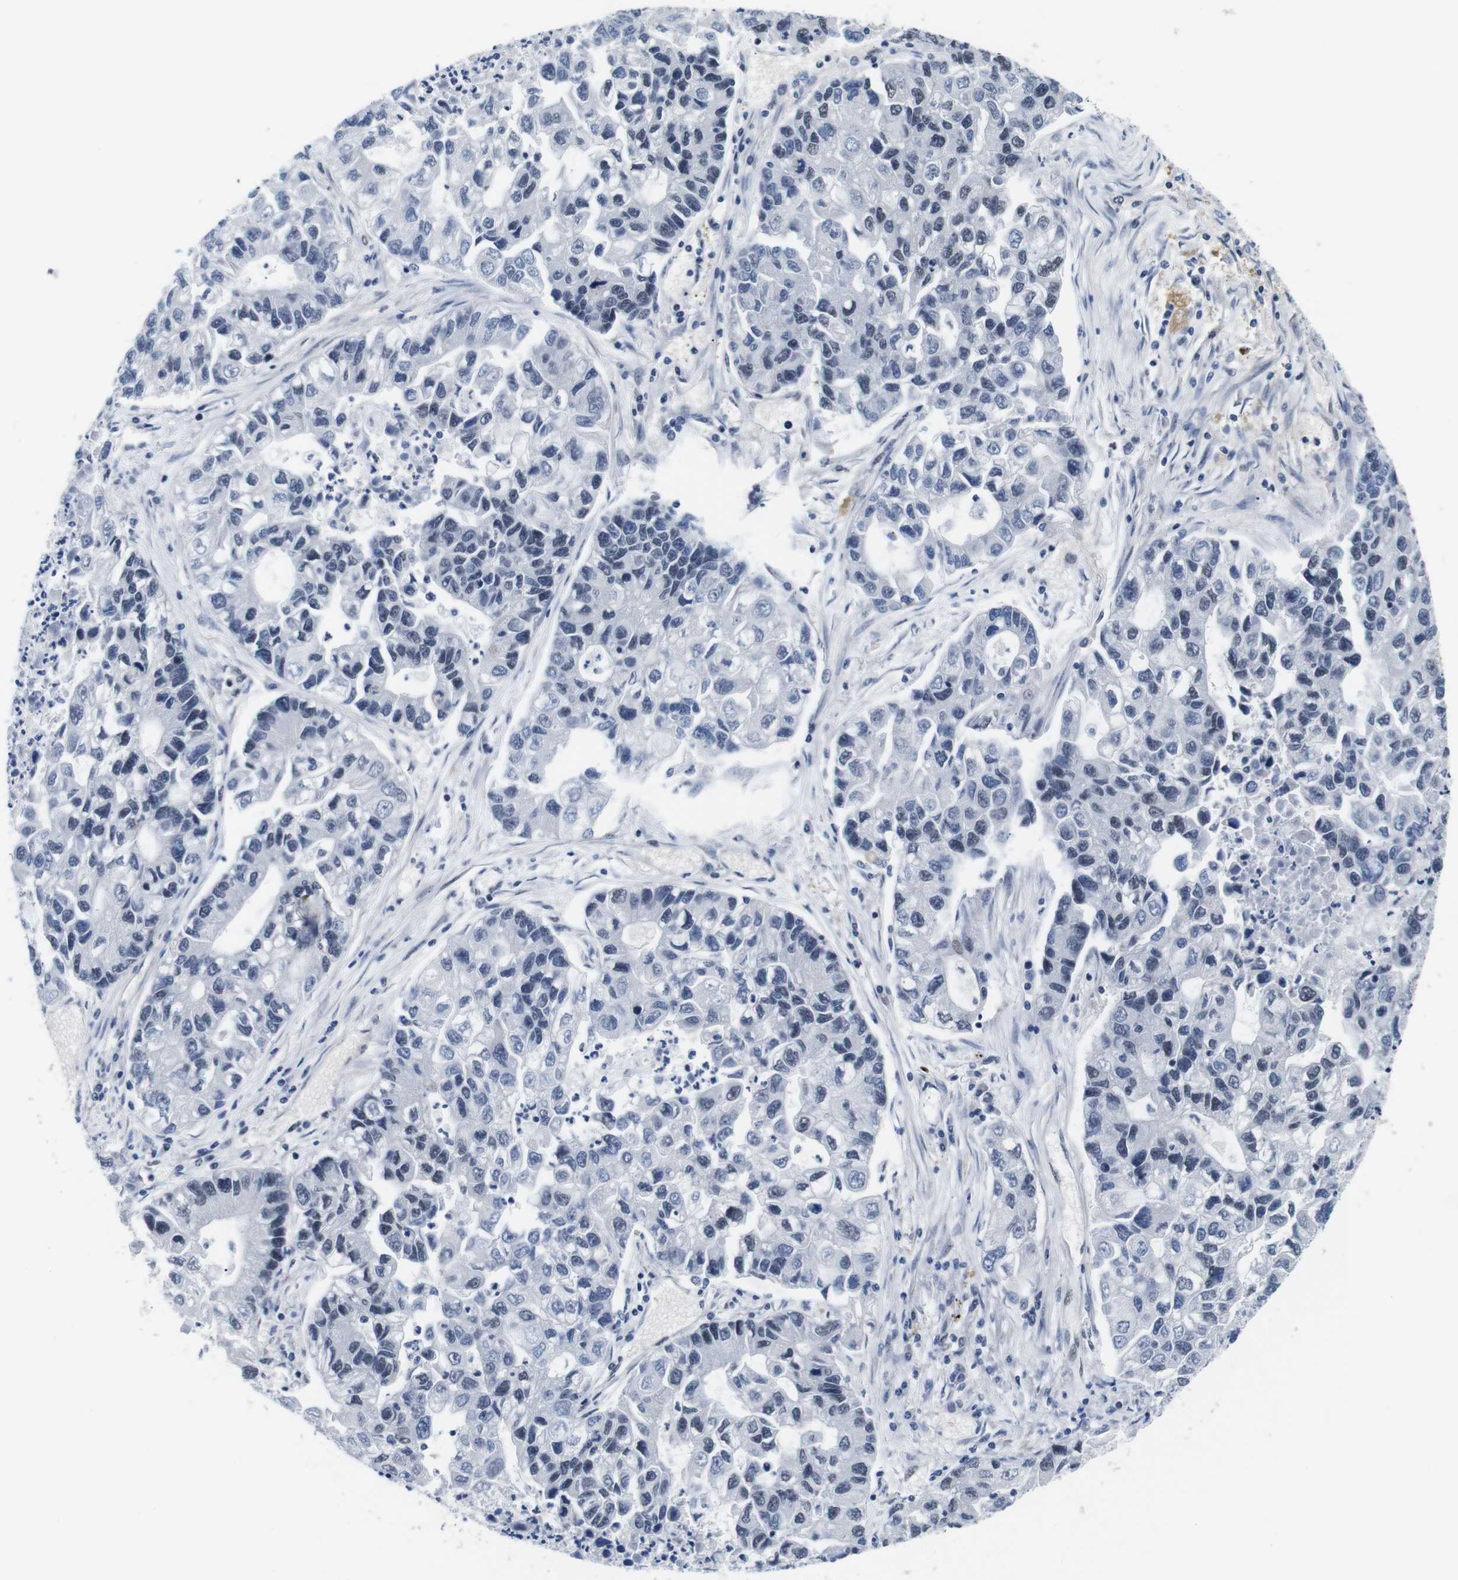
{"staining": {"intensity": "negative", "quantity": "none", "location": "none"}, "tissue": "lung cancer", "cell_type": "Tumor cells", "image_type": "cancer", "snomed": [{"axis": "morphology", "description": "Adenocarcinoma, NOS"}, {"axis": "topography", "description": "Lung"}], "caption": "A high-resolution image shows IHC staining of lung cancer, which reveals no significant staining in tumor cells.", "gene": "ILDR2", "patient": {"sex": "female", "age": 51}}